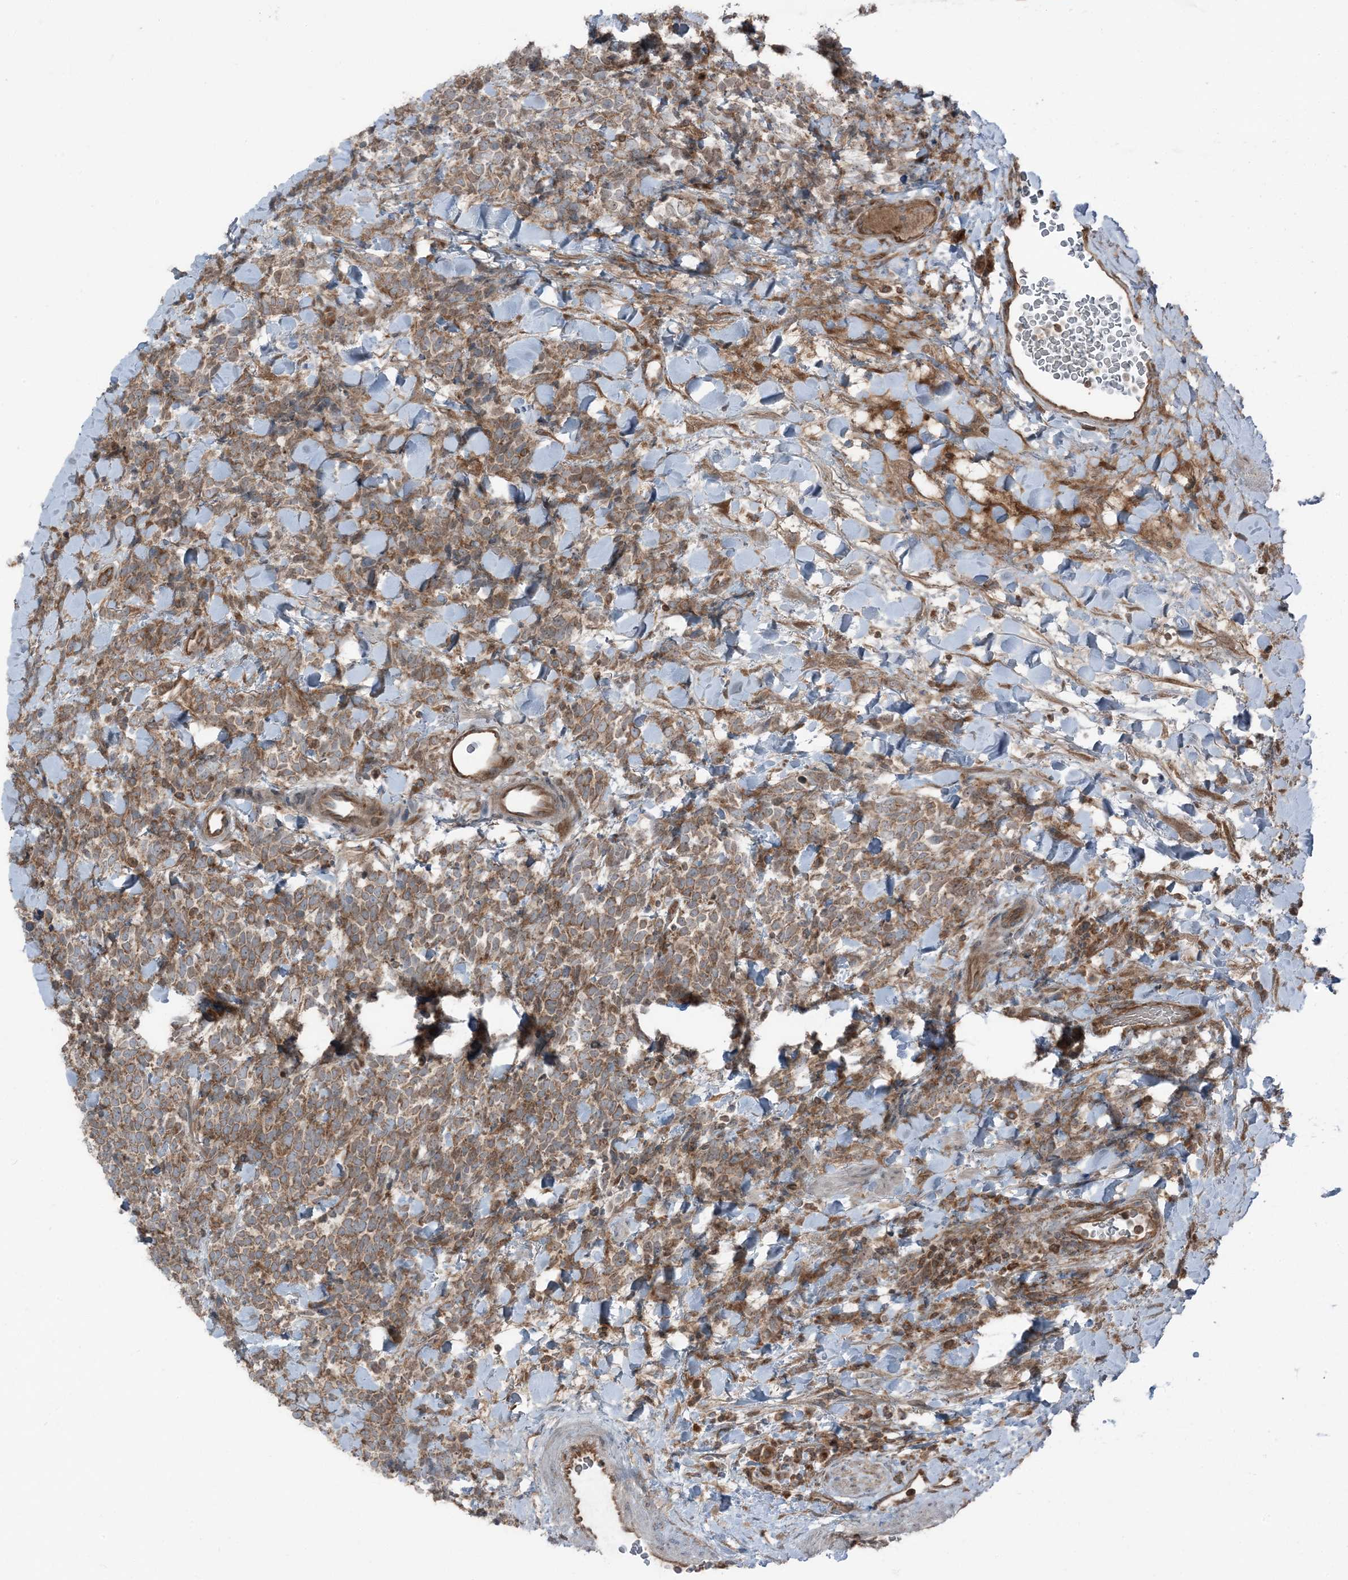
{"staining": {"intensity": "moderate", "quantity": ">75%", "location": "cytoplasmic/membranous"}, "tissue": "urothelial cancer", "cell_type": "Tumor cells", "image_type": "cancer", "snomed": [{"axis": "morphology", "description": "Urothelial carcinoma, High grade"}, {"axis": "topography", "description": "Urinary bladder"}], "caption": "DAB immunohistochemical staining of human high-grade urothelial carcinoma demonstrates moderate cytoplasmic/membranous protein expression in approximately >75% of tumor cells.", "gene": "RAB3GAP1", "patient": {"sex": "female", "age": 82}}